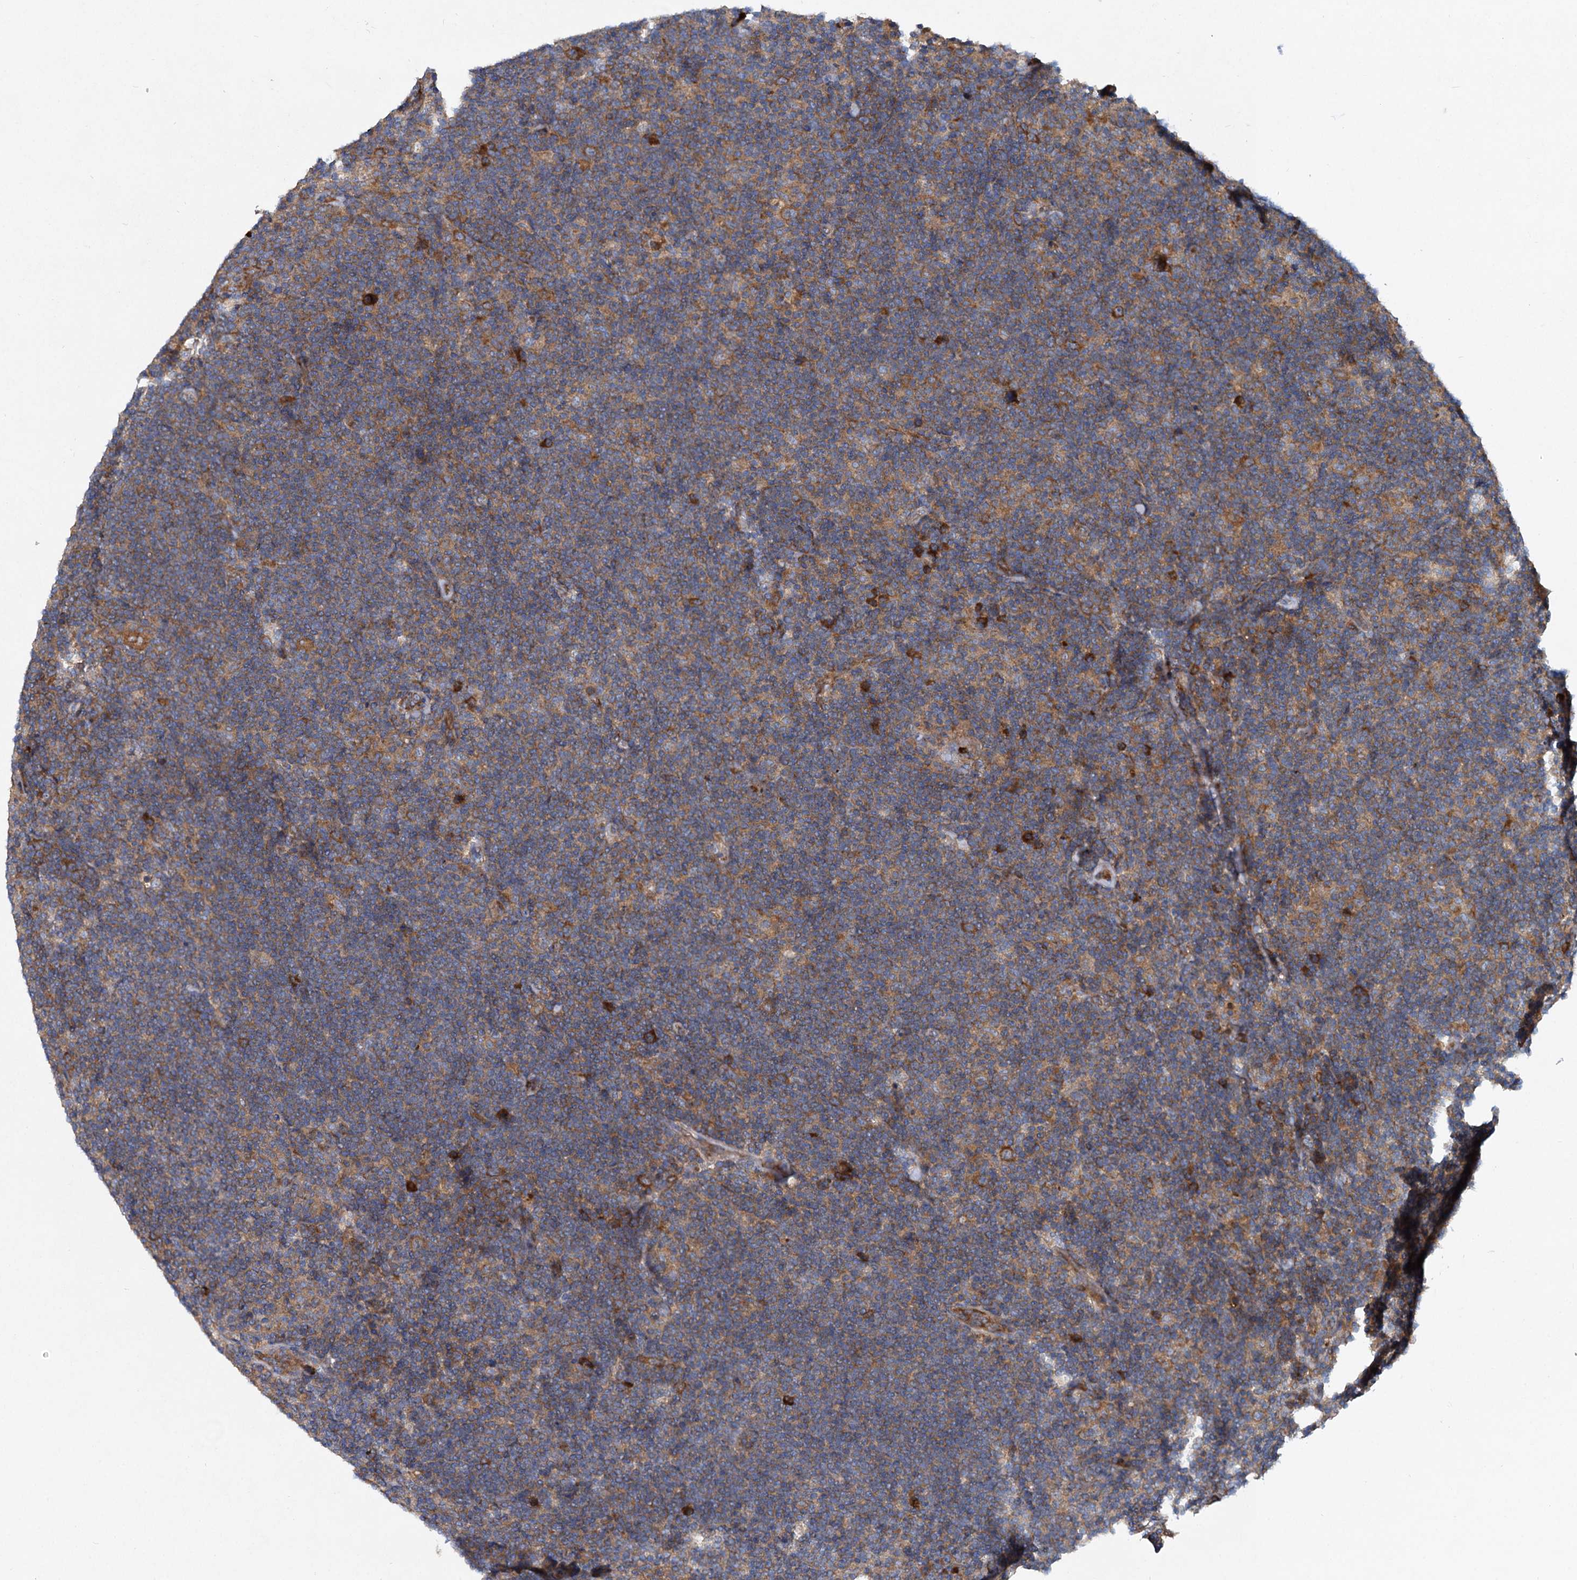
{"staining": {"intensity": "strong", "quantity": "25%-75%", "location": "cytoplasmic/membranous"}, "tissue": "lymphoma", "cell_type": "Tumor cells", "image_type": "cancer", "snomed": [{"axis": "morphology", "description": "Hodgkin's disease, NOS"}, {"axis": "topography", "description": "Lymph node"}], "caption": "Protein staining of lymphoma tissue shows strong cytoplasmic/membranous positivity in approximately 25%-75% of tumor cells.", "gene": "ALKBH7", "patient": {"sex": "female", "age": 57}}